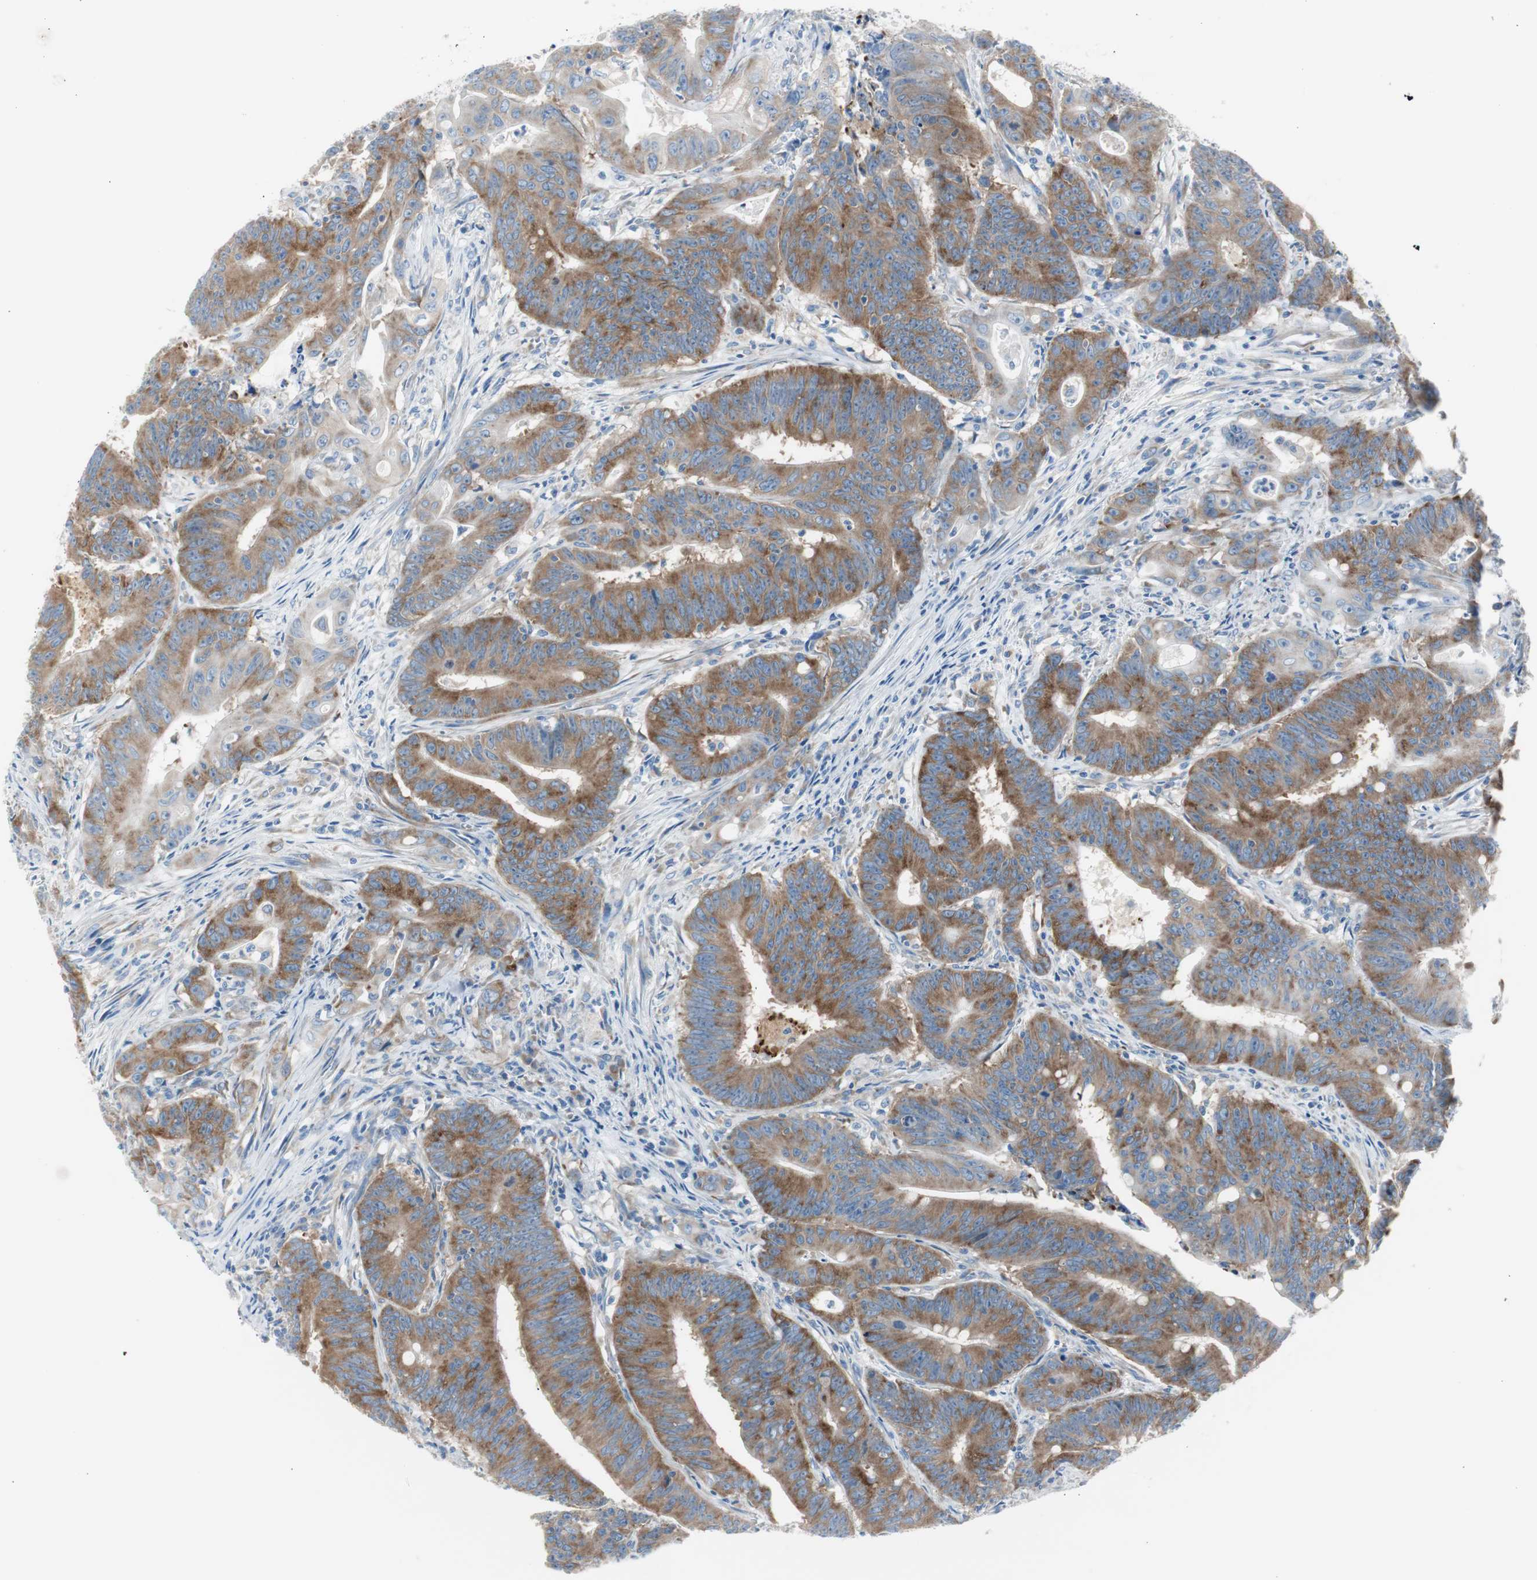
{"staining": {"intensity": "moderate", "quantity": ">75%", "location": "cytoplasmic/membranous"}, "tissue": "colorectal cancer", "cell_type": "Tumor cells", "image_type": "cancer", "snomed": [{"axis": "morphology", "description": "Adenocarcinoma, NOS"}, {"axis": "topography", "description": "Colon"}], "caption": "The immunohistochemical stain highlights moderate cytoplasmic/membranous staining in tumor cells of colorectal cancer (adenocarcinoma) tissue.", "gene": "RPS12", "patient": {"sex": "male", "age": 45}}